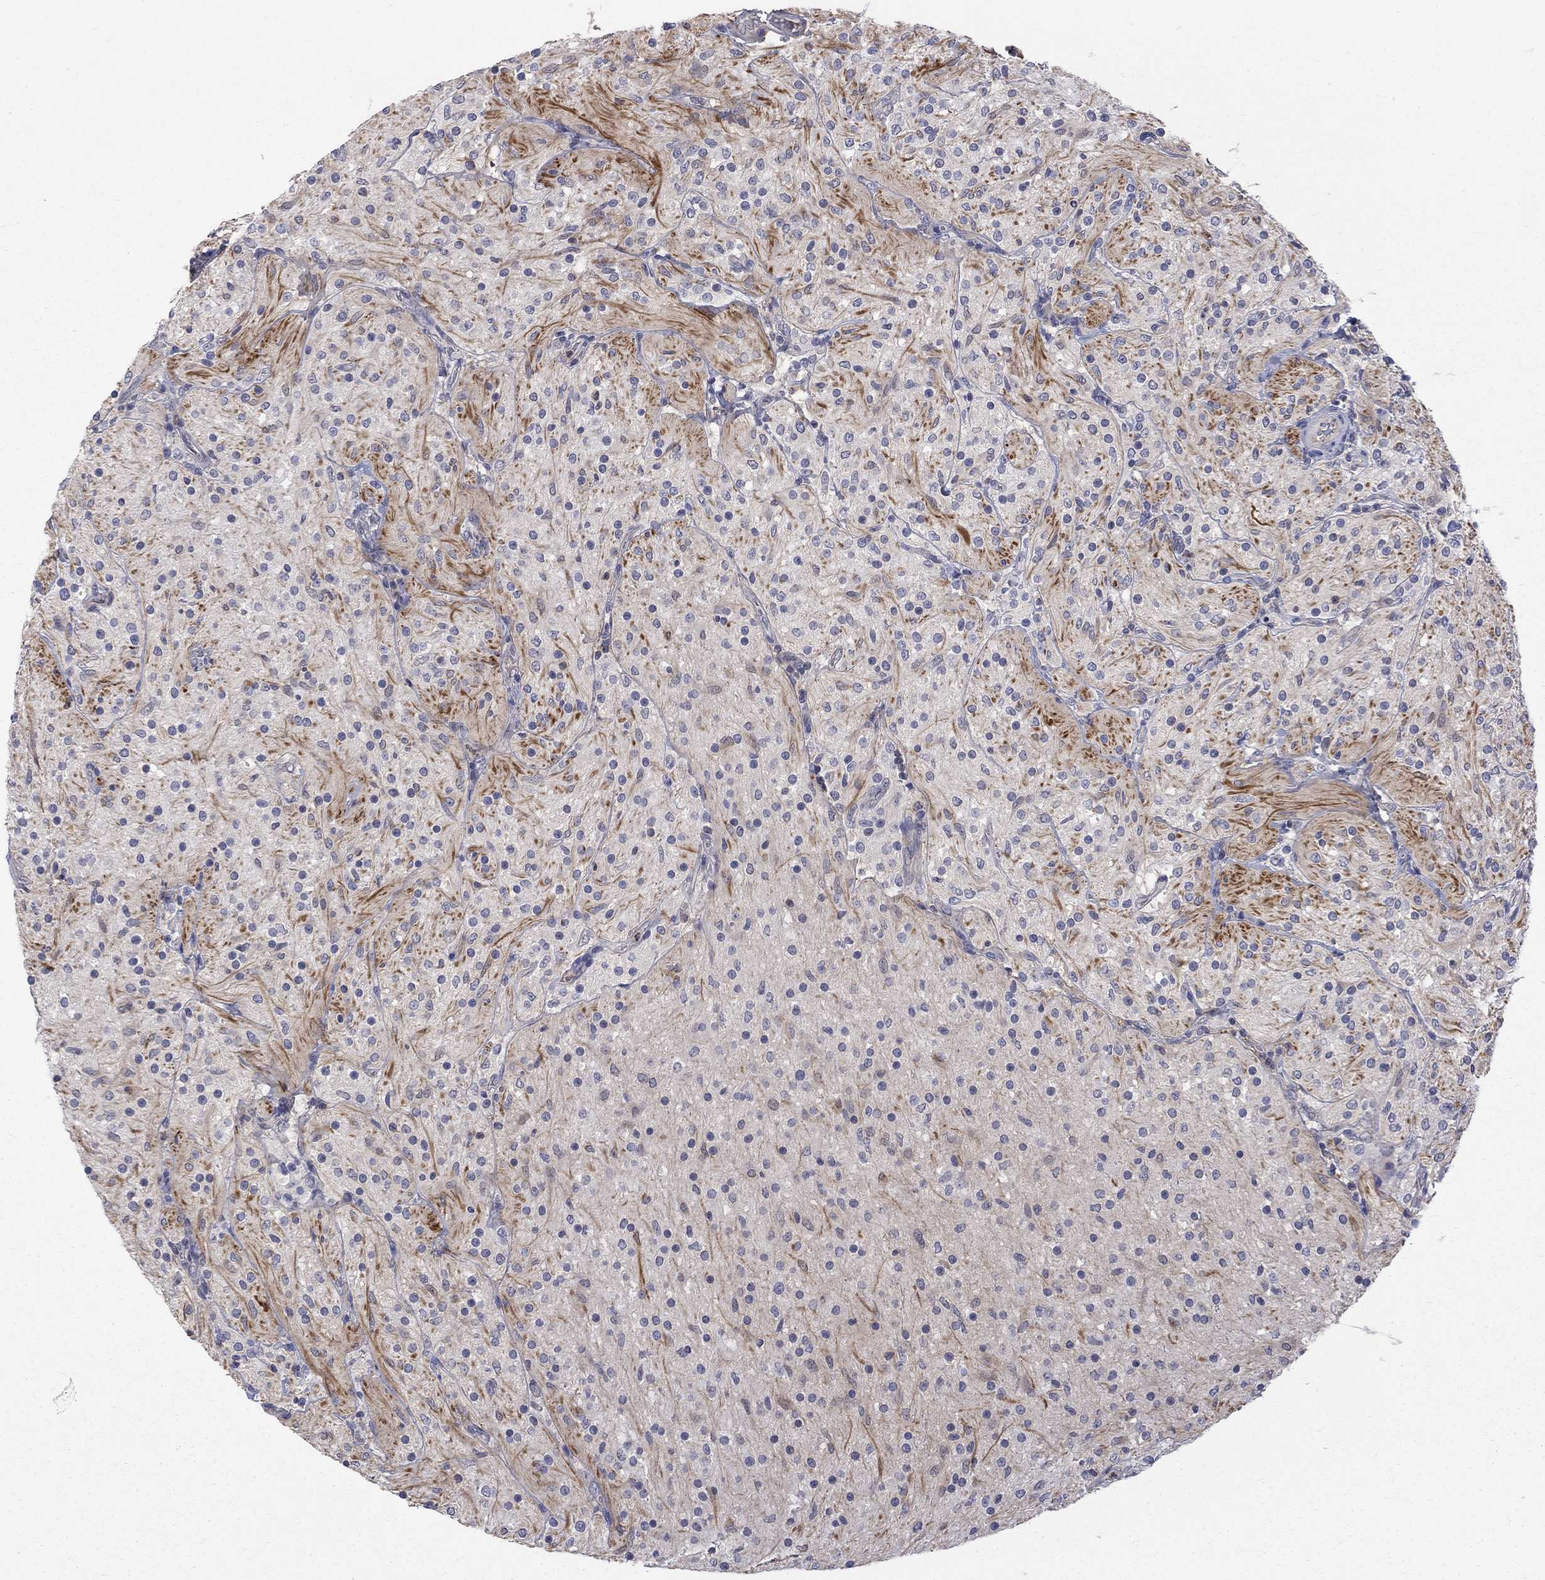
{"staining": {"intensity": "negative", "quantity": "none", "location": "none"}, "tissue": "glioma", "cell_type": "Tumor cells", "image_type": "cancer", "snomed": [{"axis": "morphology", "description": "Glioma, malignant, Low grade"}, {"axis": "topography", "description": "Brain"}], "caption": "The photomicrograph displays no significant expression in tumor cells of glioma.", "gene": "HKDC1", "patient": {"sex": "male", "age": 3}}